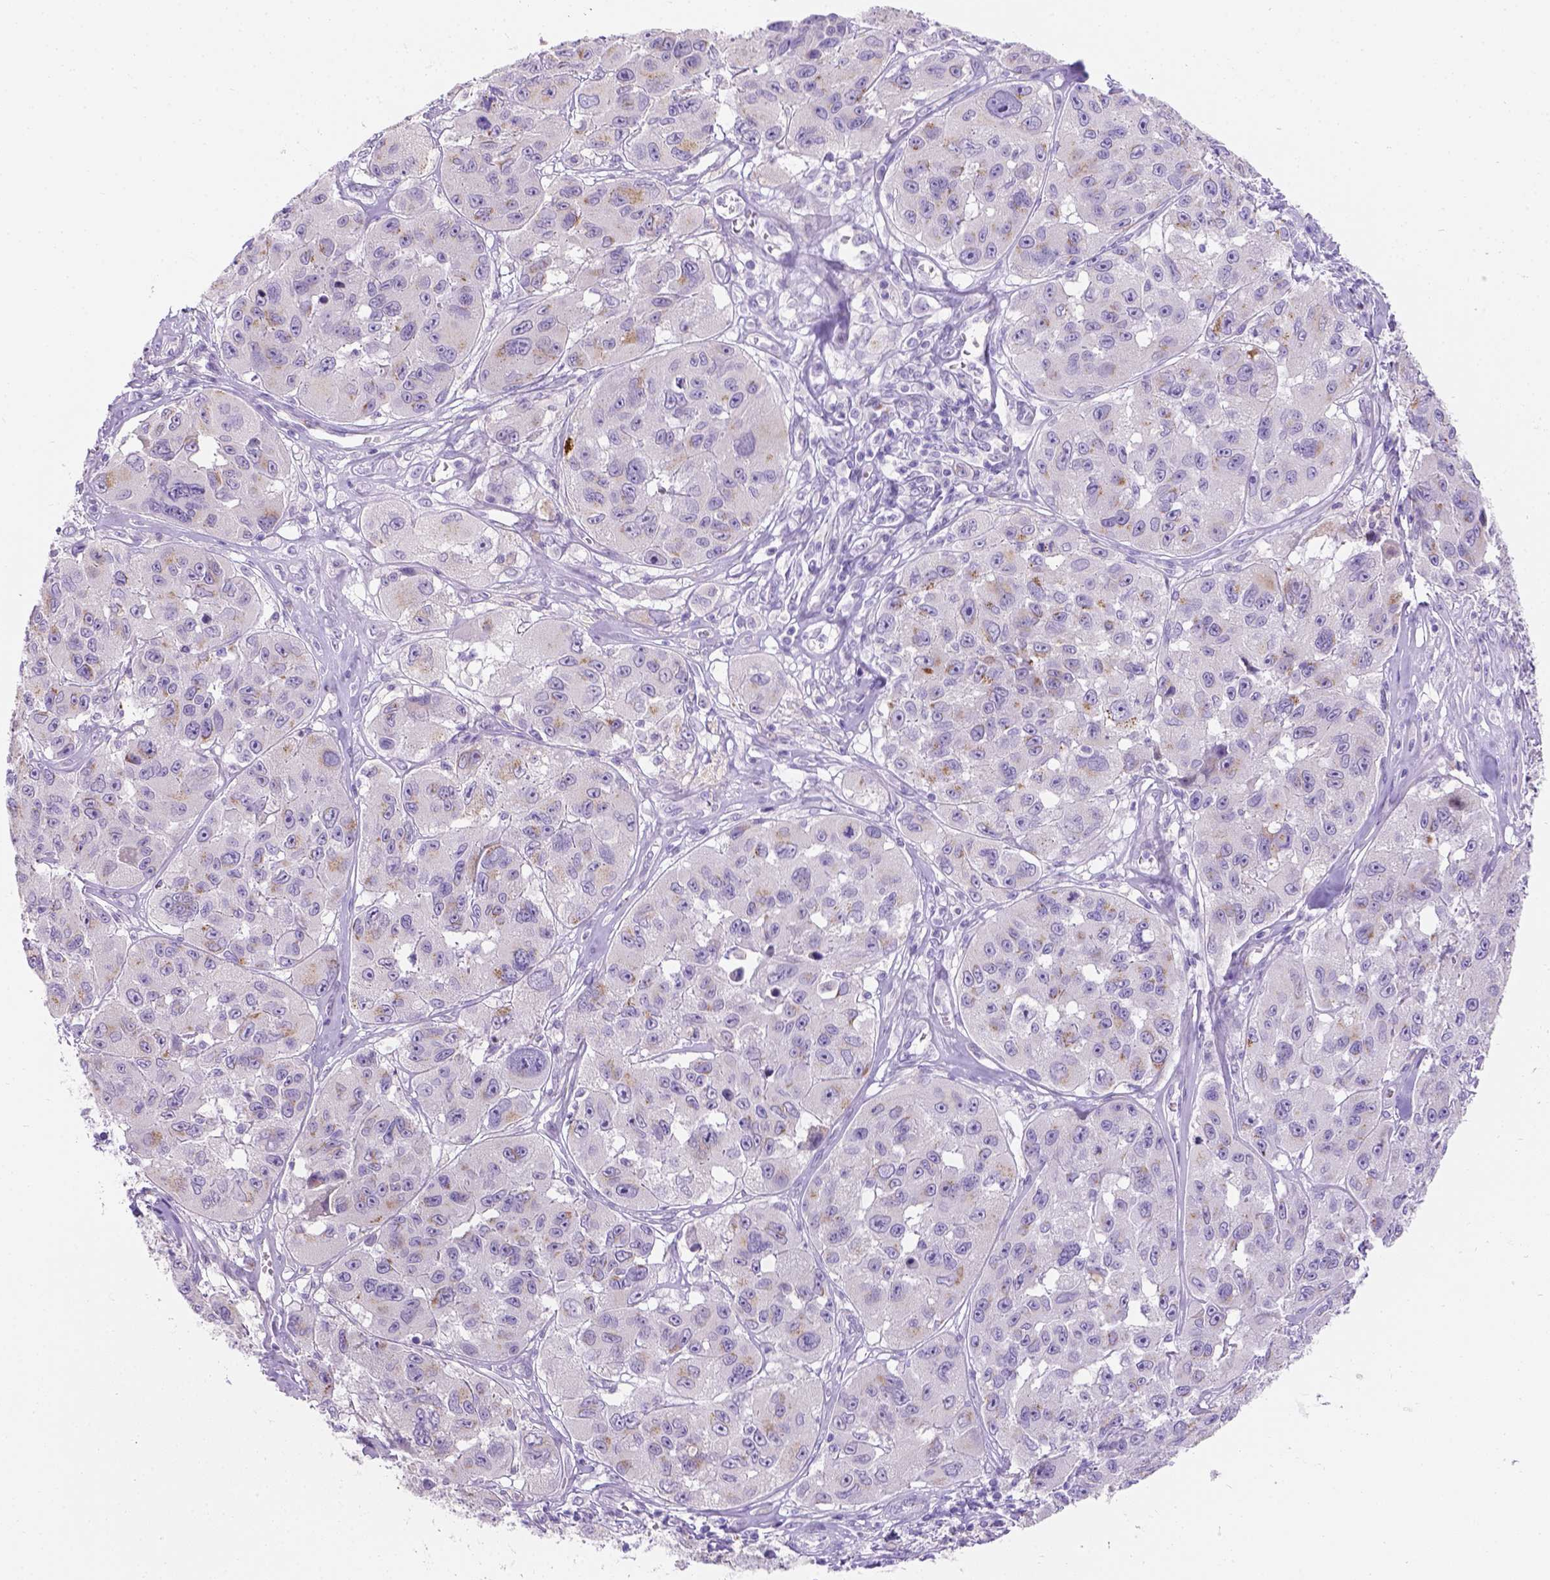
{"staining": {"intensity": "weak", "quantity": "25%-75%", "location": "cytoplasmic/membranous"}, "tissue": "melanoma", "cell_type": "Tumor cells", "image_type": "cancer", "snomed": [{"axis": "morphology", "description": "Malignant melanoma, NOS"}, {"axis": "topography", "description": "Skin"}], "caption": "The image shows a brown stain indicating the presence of a protein in the cytoplasmic/membranous of tumor cells in melanoma.", "gene": "PHF7", "patient": {"sex": "female", "age": 66}}